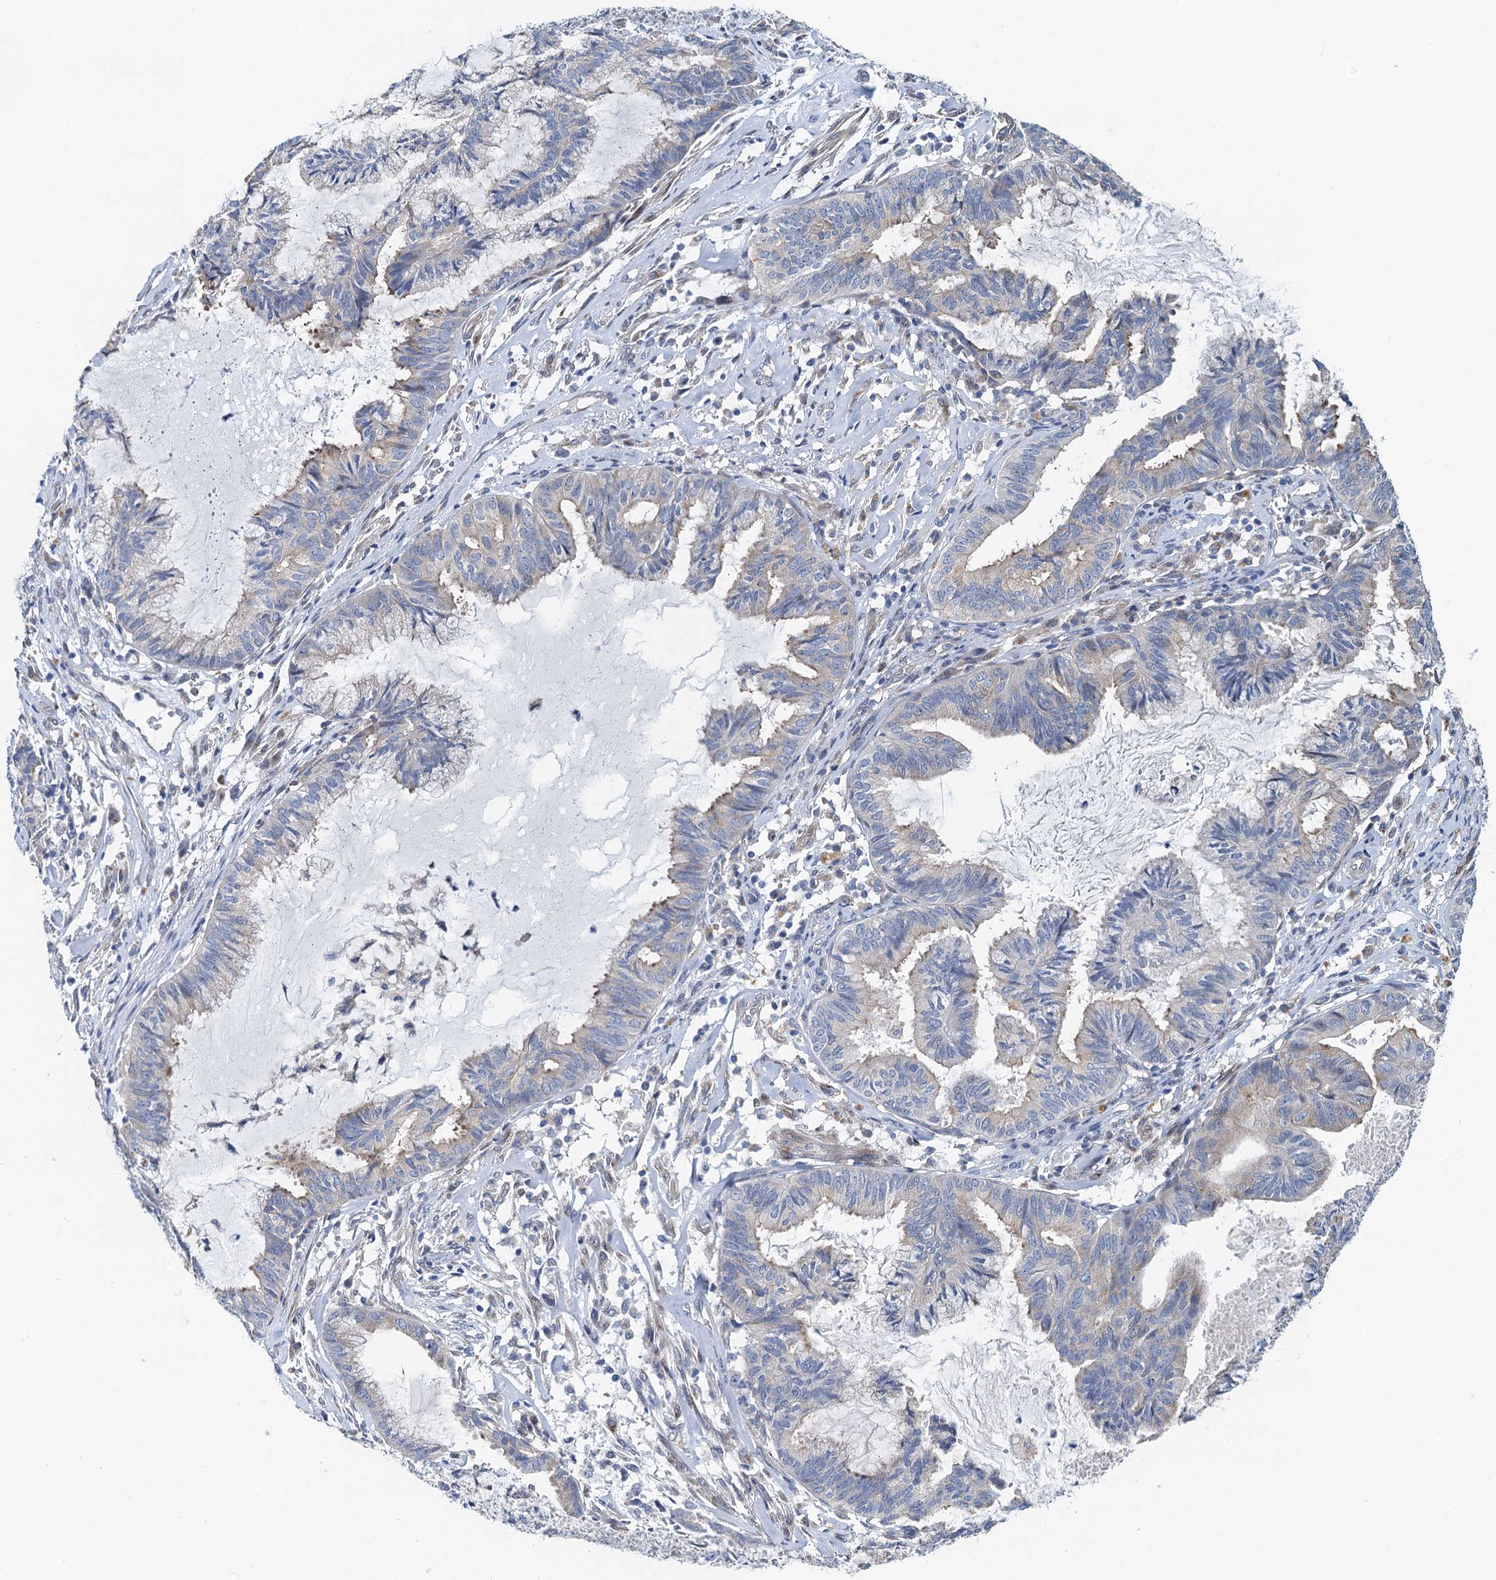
{"staining": {"intensity": "negative", "quantity": "none", "location": "none"}, "tissue": "endometrial cancer", "cell_type": "Tumor cells", "image_type": "cancer", "snomed": [{"axis": "morphology", "description": "Adenocarcinoma, NOS"}, {"axis": "topography", "description": "Endometrium"}], "caption": "Photomicrograph shows no significant protein positivity in tumor cells of adenocarcinoma (endometrial). (DAB immunohistochemistry, high magnification).", "gene": "NBEA", "patient": {"sex": "female", "age": 86}}